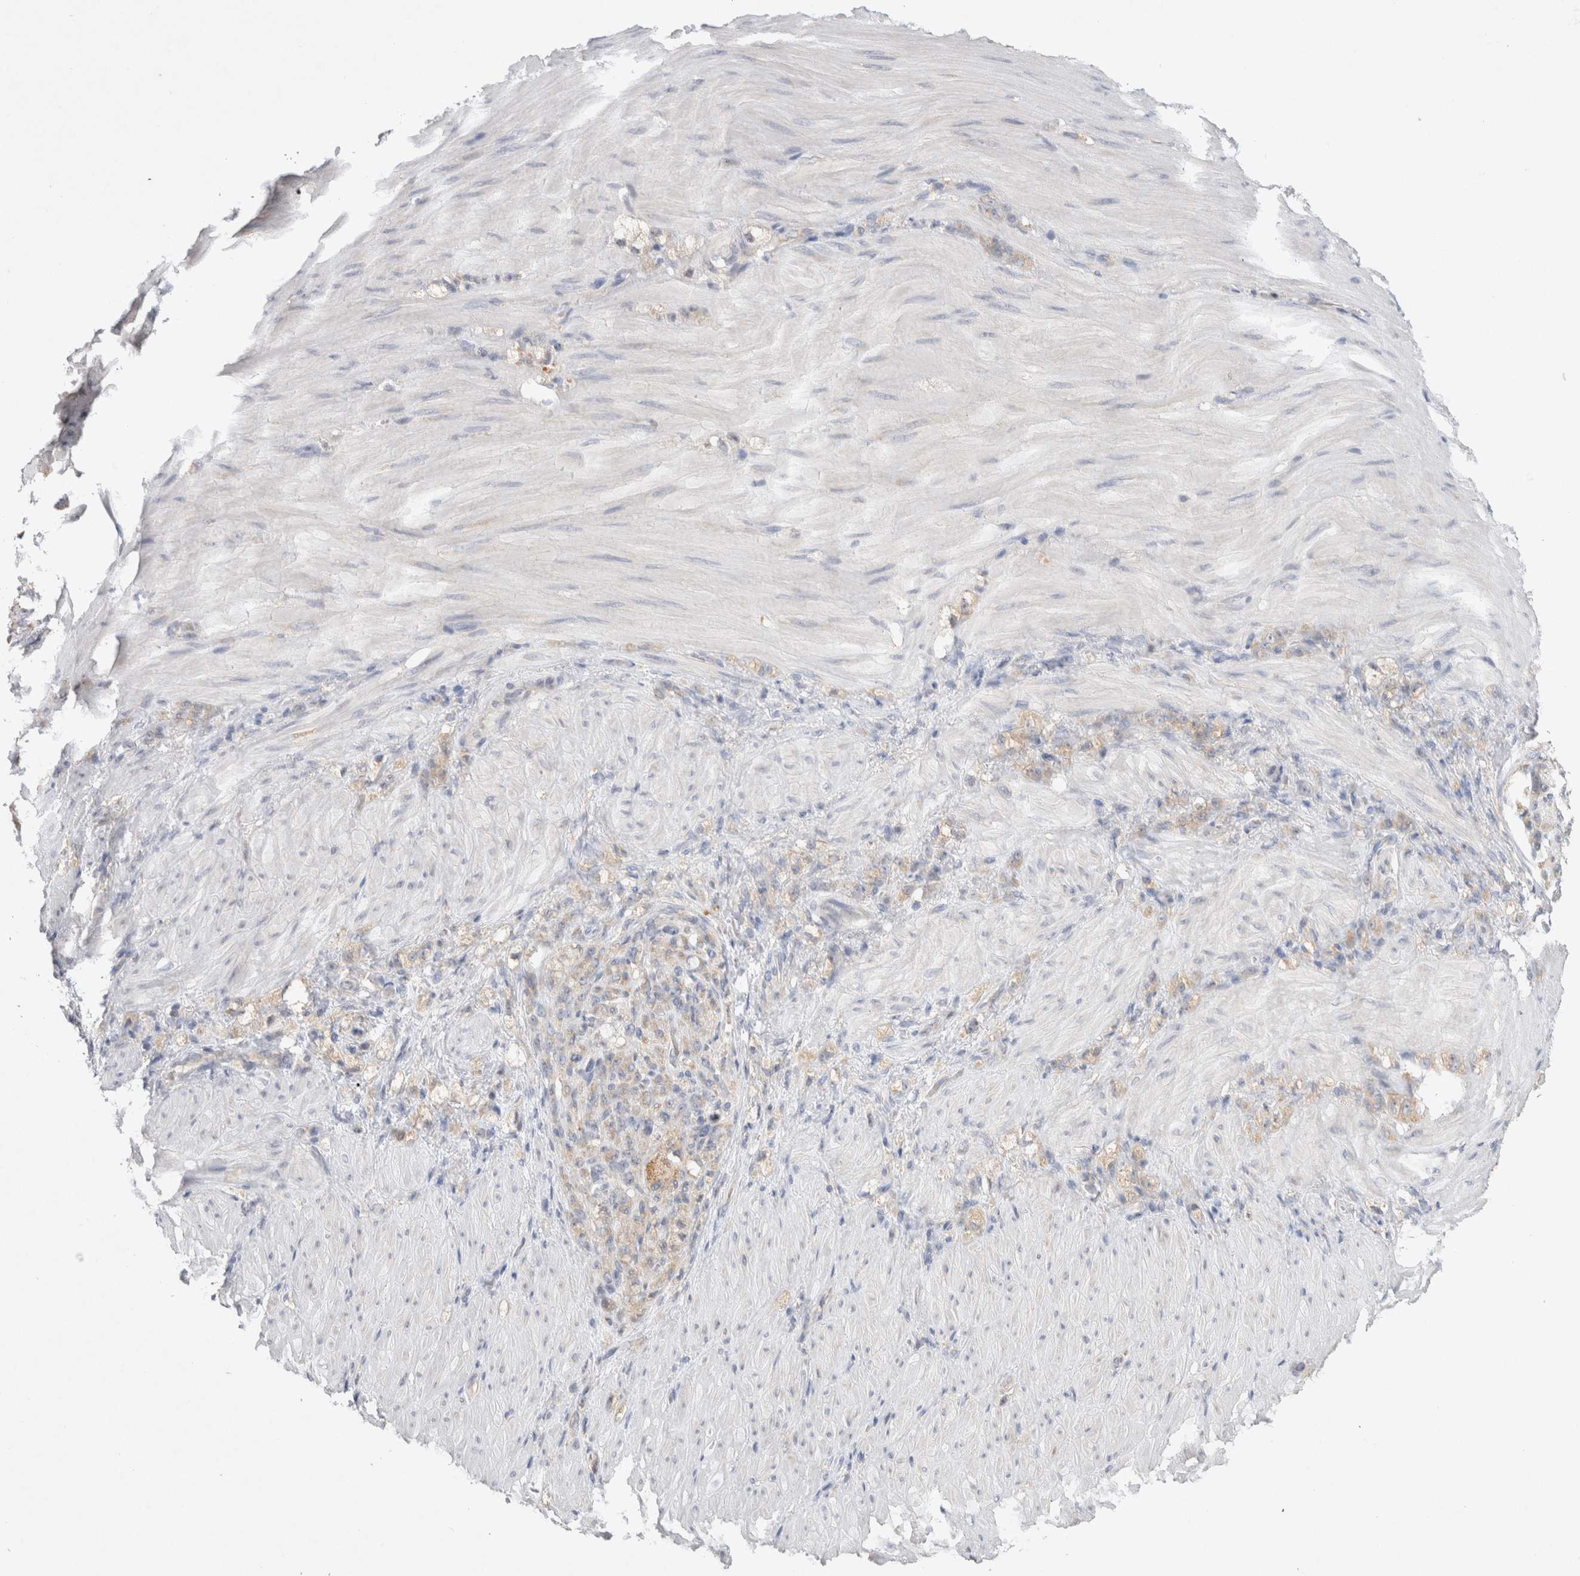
{"staining": {"intensity": "weak", "quantity": "25%-75%", "location": "cytoplasmic/membranous"}, "tissue": "stomach cancer", "cell_type": "Tumor cells", "image_type": "cancer", "snomed": [{"axis": "morphology", "description": "Normal tissue, NOS"}, {"axis": "morphology", "description": "Adenocarcinoma, NOS"}, {"axis": "topography", "description": "Stomach"}], "caption": "Weak cytoplasmic/membranous expression for a protein is identified in approximately 25%-75% of tumor cells of adenocarcinoma (stomach) using IHC.", "gene": "GAS1", "patient": {"sex": "male", "age": 82}}